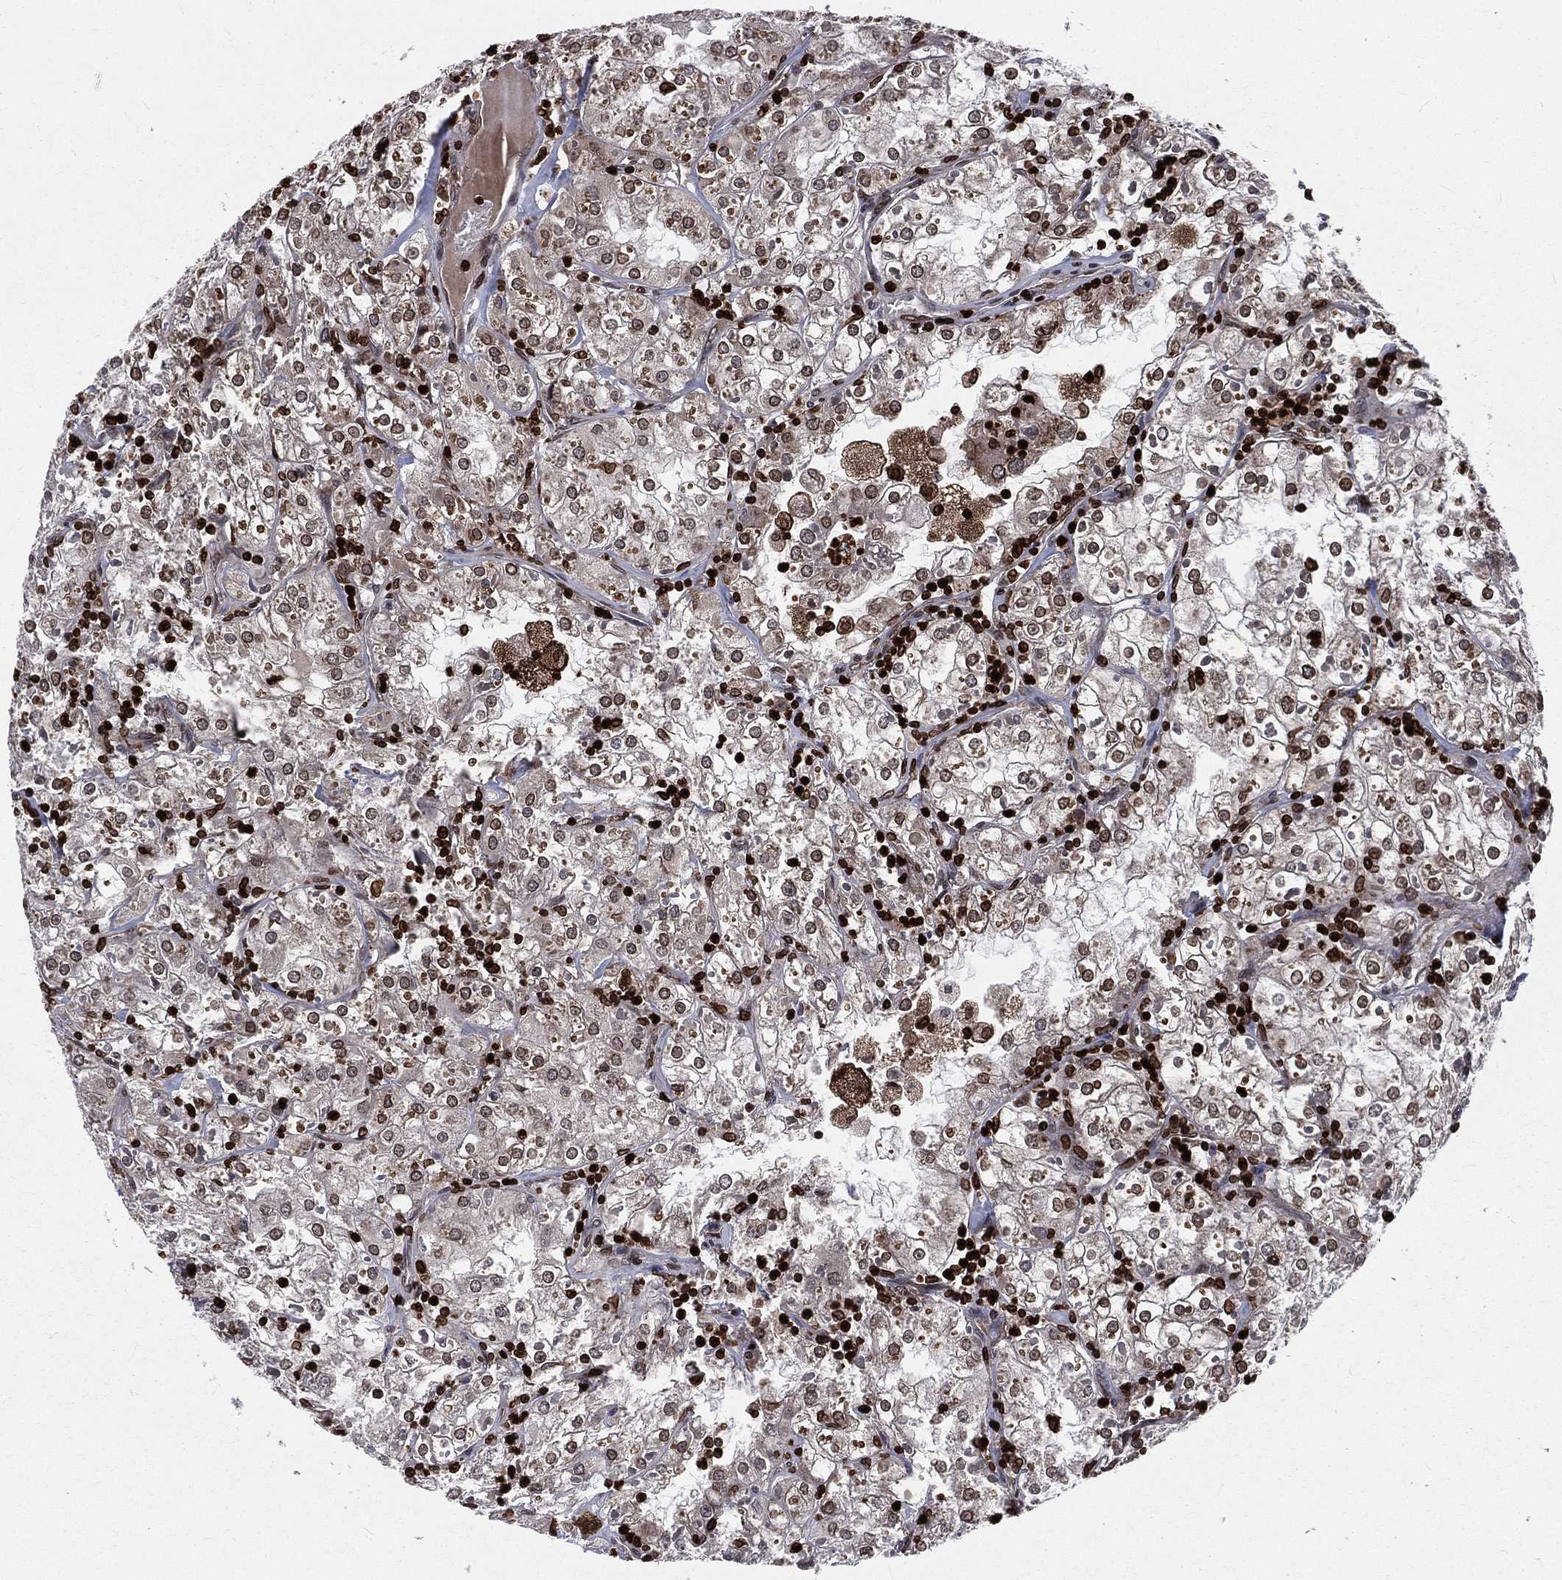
{"staining": {"intensity": "moderate", "quantity": "<25%", "location": "cytoplasmic/membranous,nuclear"}, "tissue": "renal cancer", "cell_type": "Tumor cells", "image_type": "cancer", "snomed": [{"axis": "morphology", "description": "Adenocarcinoma, NOS"}, {"axis": "topography", "description": "Kidney"}], "caption": "An immunohistochemistry (IHC) histopathology image of neoplastic tissue is shown. Protein staining in brown labels moderate cytoplasmic/membranous and nuclear positivity in renal cancer within tumor cells.", "gene": "LBR", "patient": {"sex": "male", "age": 77}}